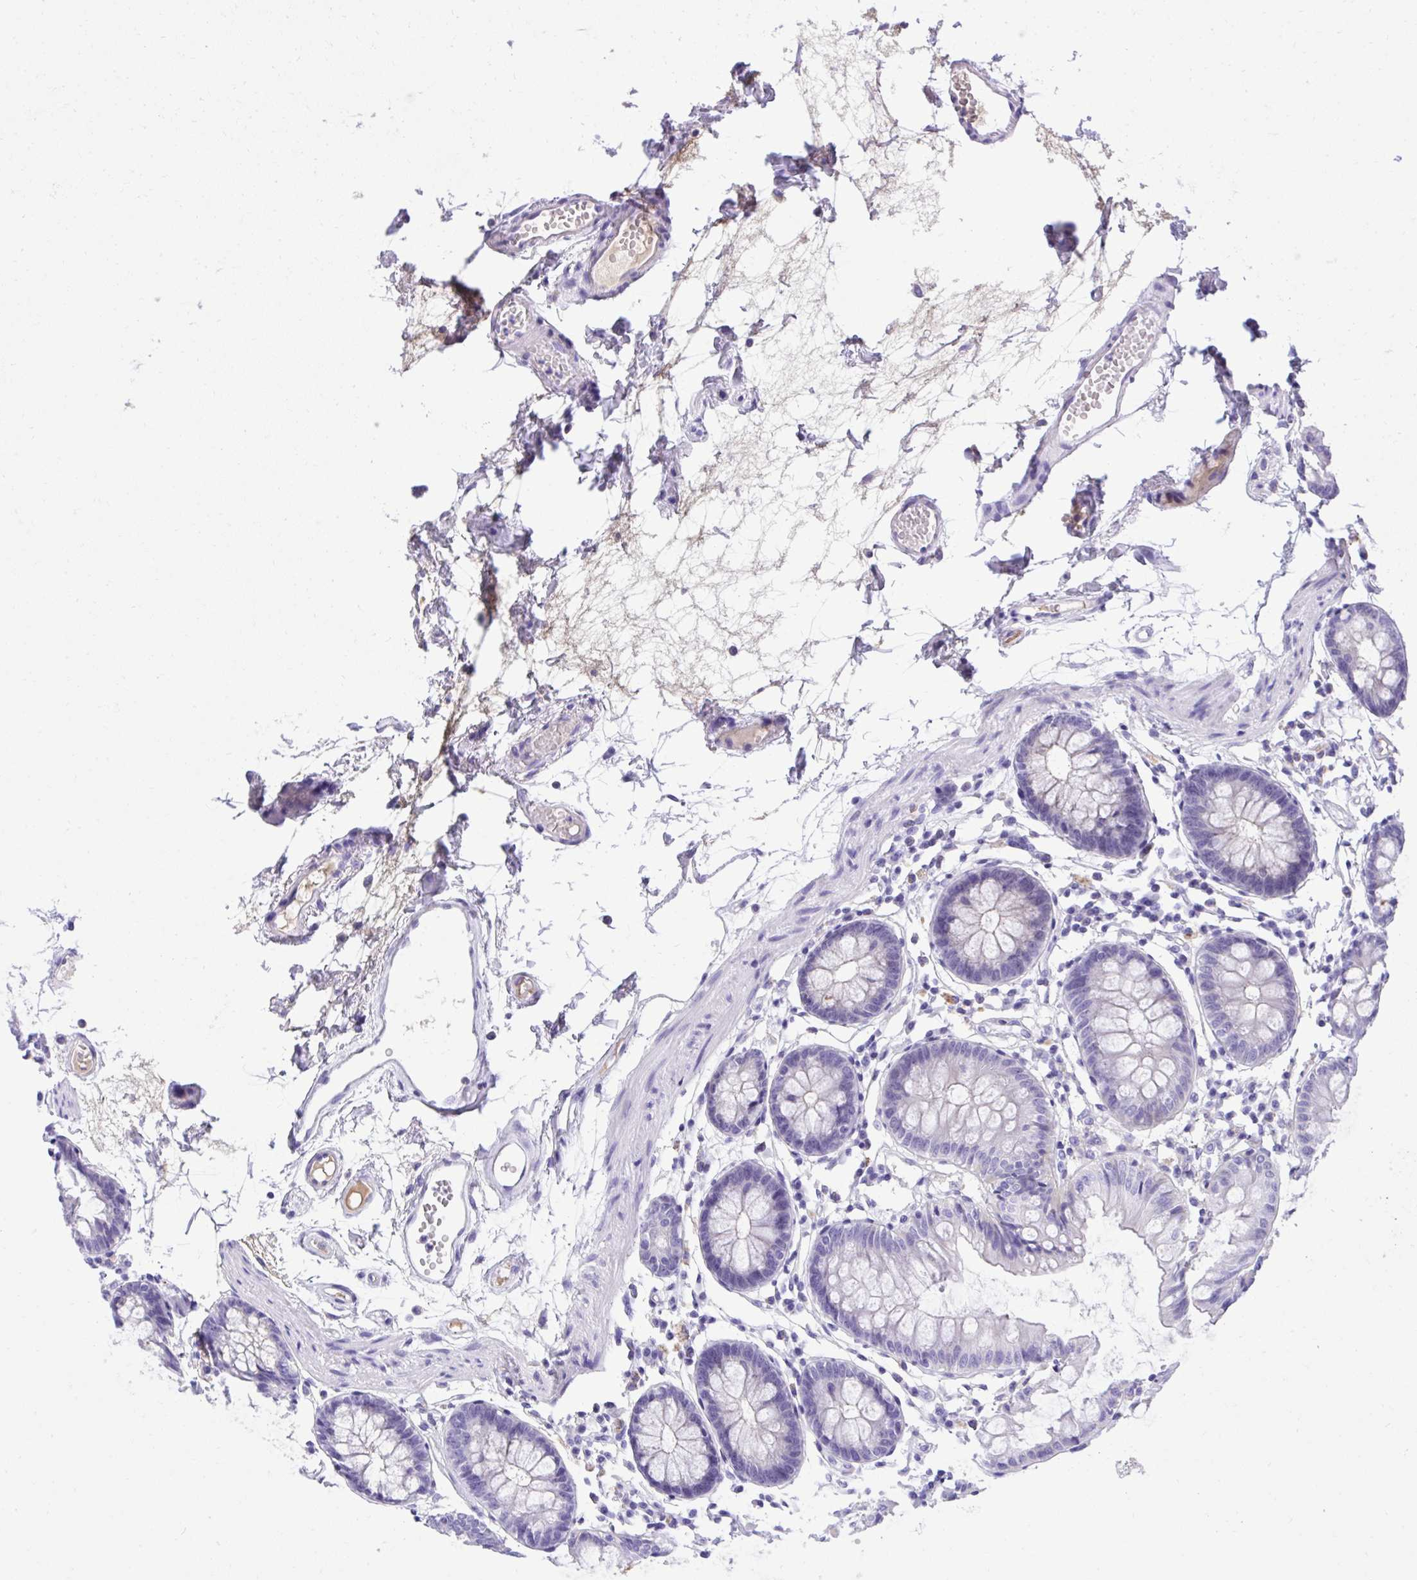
{"staining": {"intensity": "negative", "quantity": "none", "location": "none"}, "tissue": "colon", "cell_type": "Endothelial cells", "image_type": "normal", "snomed": [{"axis": "morphology", "description": "Normal tissue, NOS"}, {"axis": "topography", "description": "Colon"}], "caption": "Immunohistochemistry (IHC) micrograph of benign colon stained for a protein (brown), which reveals no positivity in endothelial cells.", "gene": "ST6GALNAC3", "patient": {"sex": "female", "age": 84}}